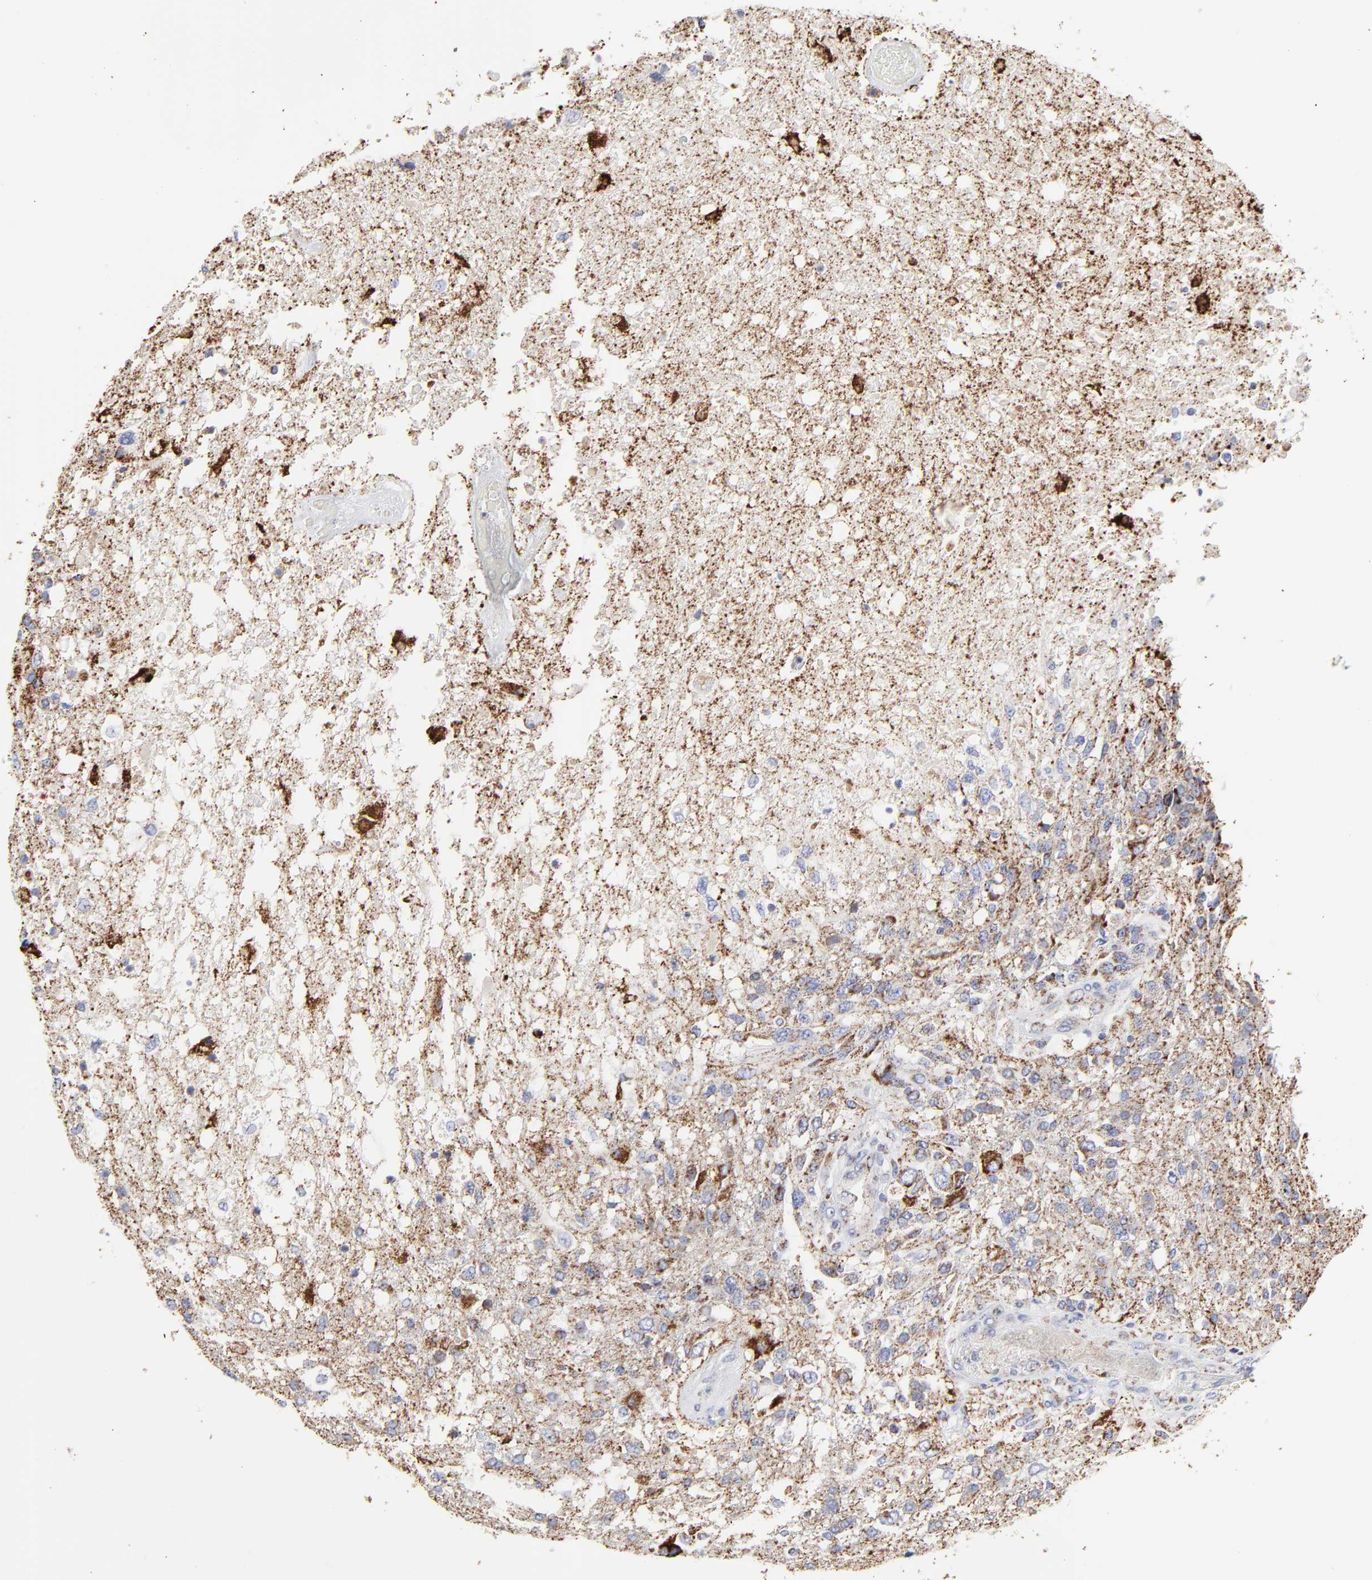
{"staining": {"intensity": "moderate", "quantity": "25%-75%", "location": "cytoplasmic/membranous"}, "tissue": "glioma", "cell_type": "Tumor cells", "image_type": "cancer", "snomed": [{"axis": "morphology", "description": "Glioma, malignant, High grade"}, {"axis": "topography", "description": "Cerebral cortex"}], "caption": "The micrograph shows a brown stain indicating the presence of a protein in the cytoplasmic/membranous of tumor cells in high-grade glioma (malignant). The staining is performed using DAB (3,3'-diaminobenzidine) brown chromogen to label protein expression. The nuclei are counter-stained blue using hematoxylin.", "gene": "PINK1", "patient": {"sex": "male", "age": 79}}